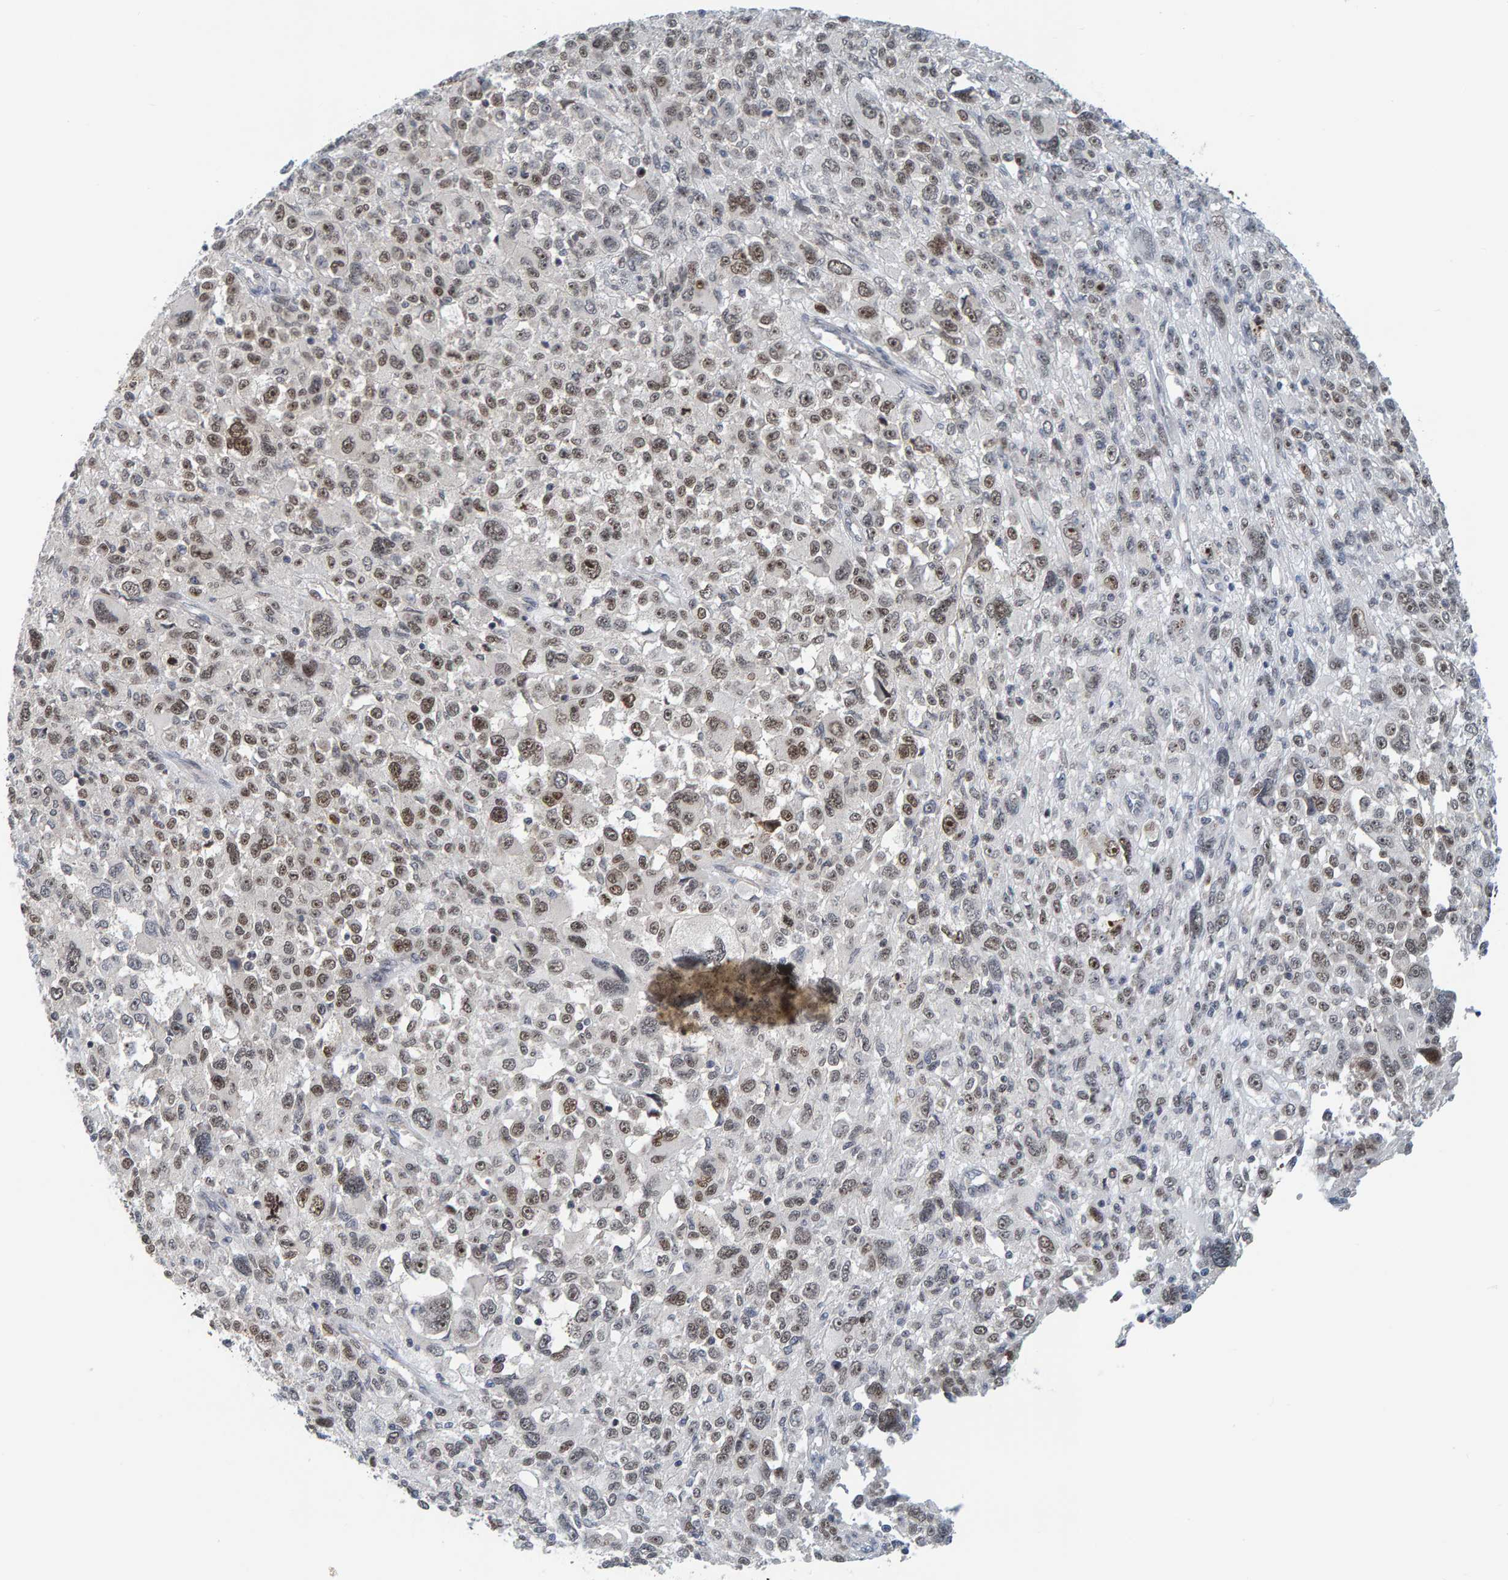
{"staining": {"intensity": "moderate", "quantity": ">75%", "location": "nuclear"}, "tissue": "melanoma", "cell_type": "Tumor cells", "image_type": "cancer", "snomed": [{"axis": "morphology", "description": "Malignant melanoma, NOS"}, {"axis": "topography", "description": "Skin"}], "caption": "A medium amount of moderate nuclear positivity is seen in about >75% of tumor cells in malignant melanoma tissue.", "gene": "POLR1E", "patient": {"sex": "female", "age": 55}}